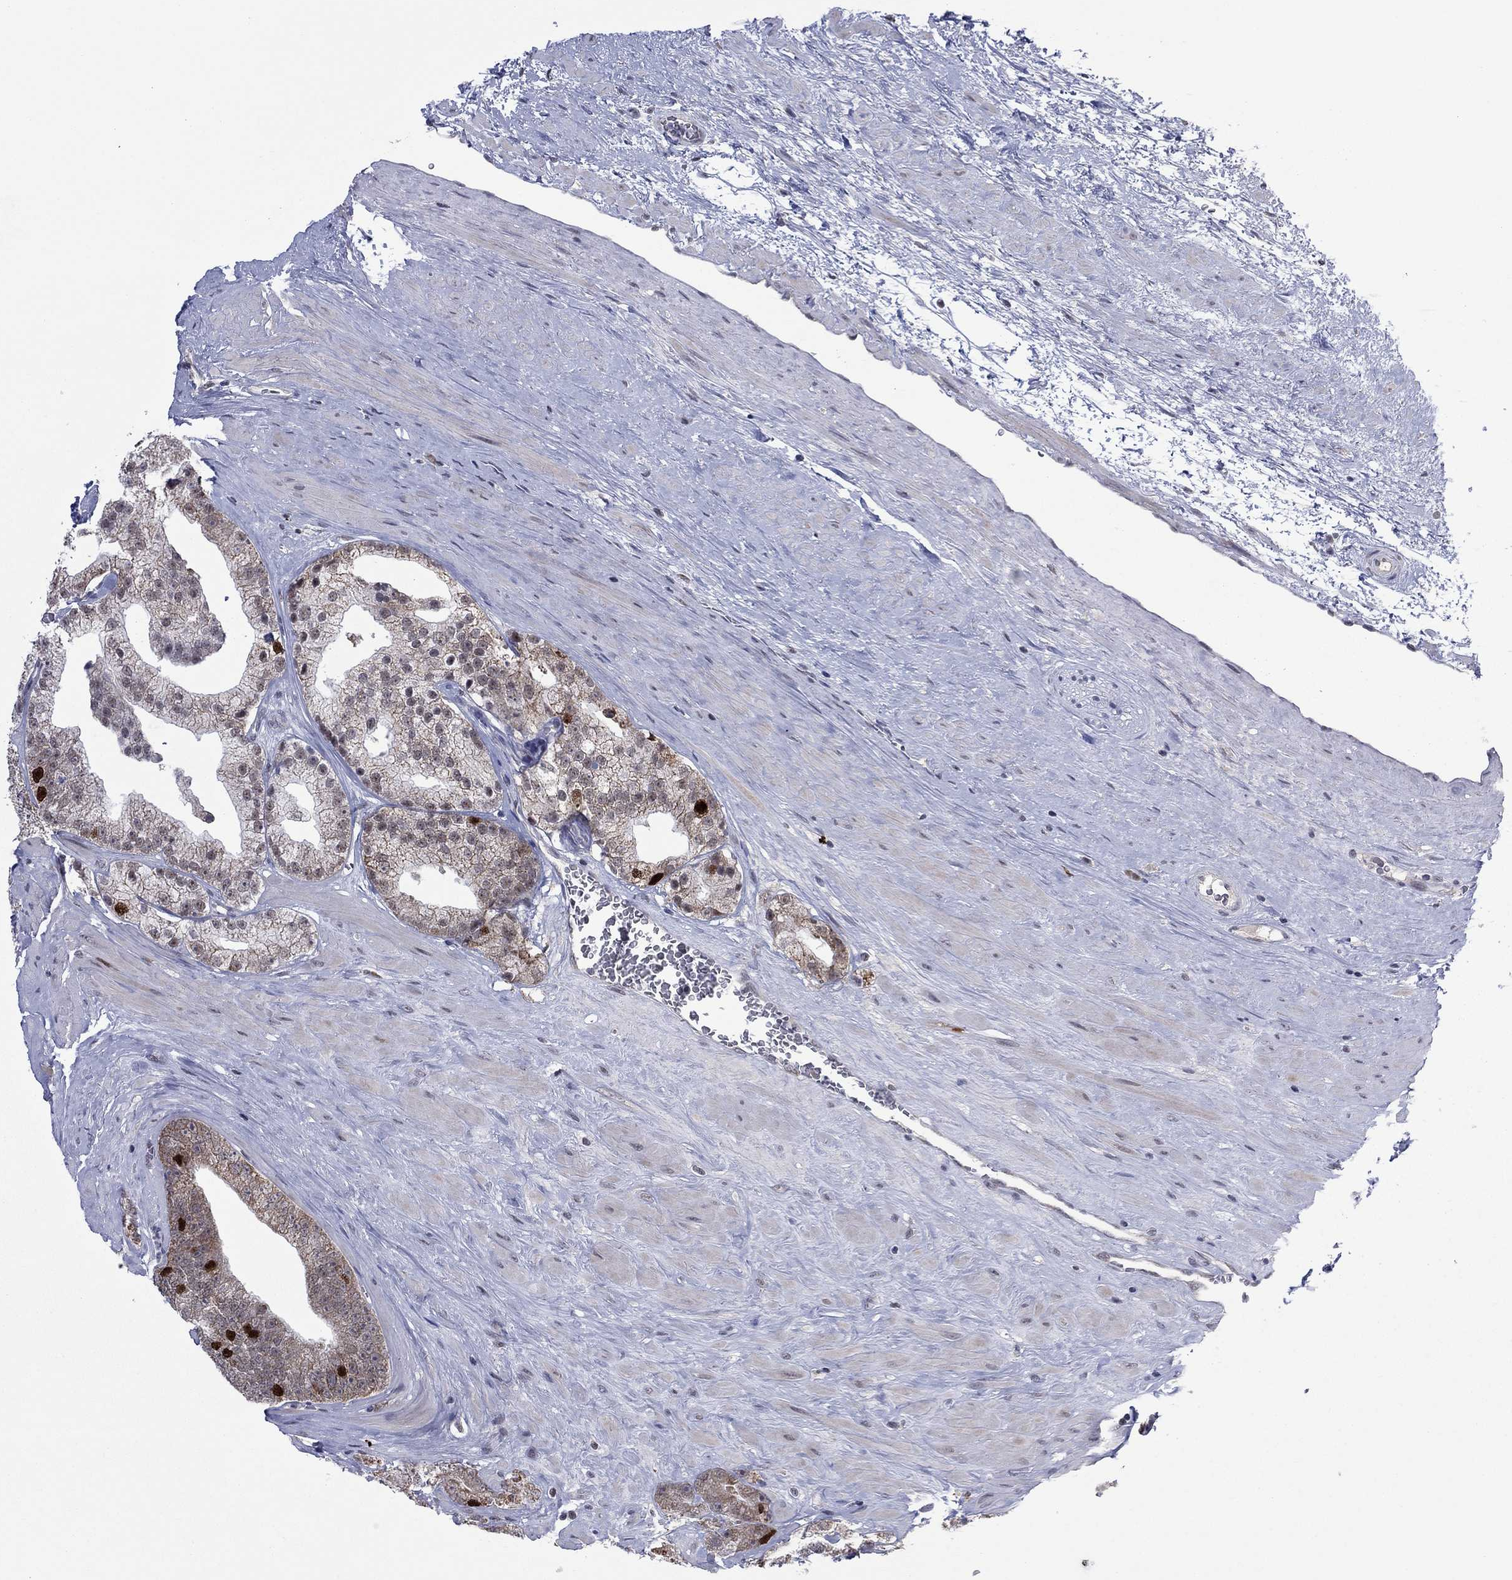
{"staining": {"intensity": "strong", "quantity": "<25%", "location": "nuclear"}, "tissue": "prostate cancer", "cell_type": "Tumor cells", "image_type": "cancer", "snomed": [{"axis": "morphology", "description": "Adenocarcinoma, NOS"}, {"axis": "topography", "description": "Prostate and seminal vesicle, NOS"}], "caption": "This photomicrograph exhibits prostate adenocarcinoma stained with IHC to label a protein in brown. The nuclear of tumor cells show strong positivity for the protein. Nuclei are counter-stained blue.", "gene": "CDCA5", "patient": {"sex": "male", "age": 62}}